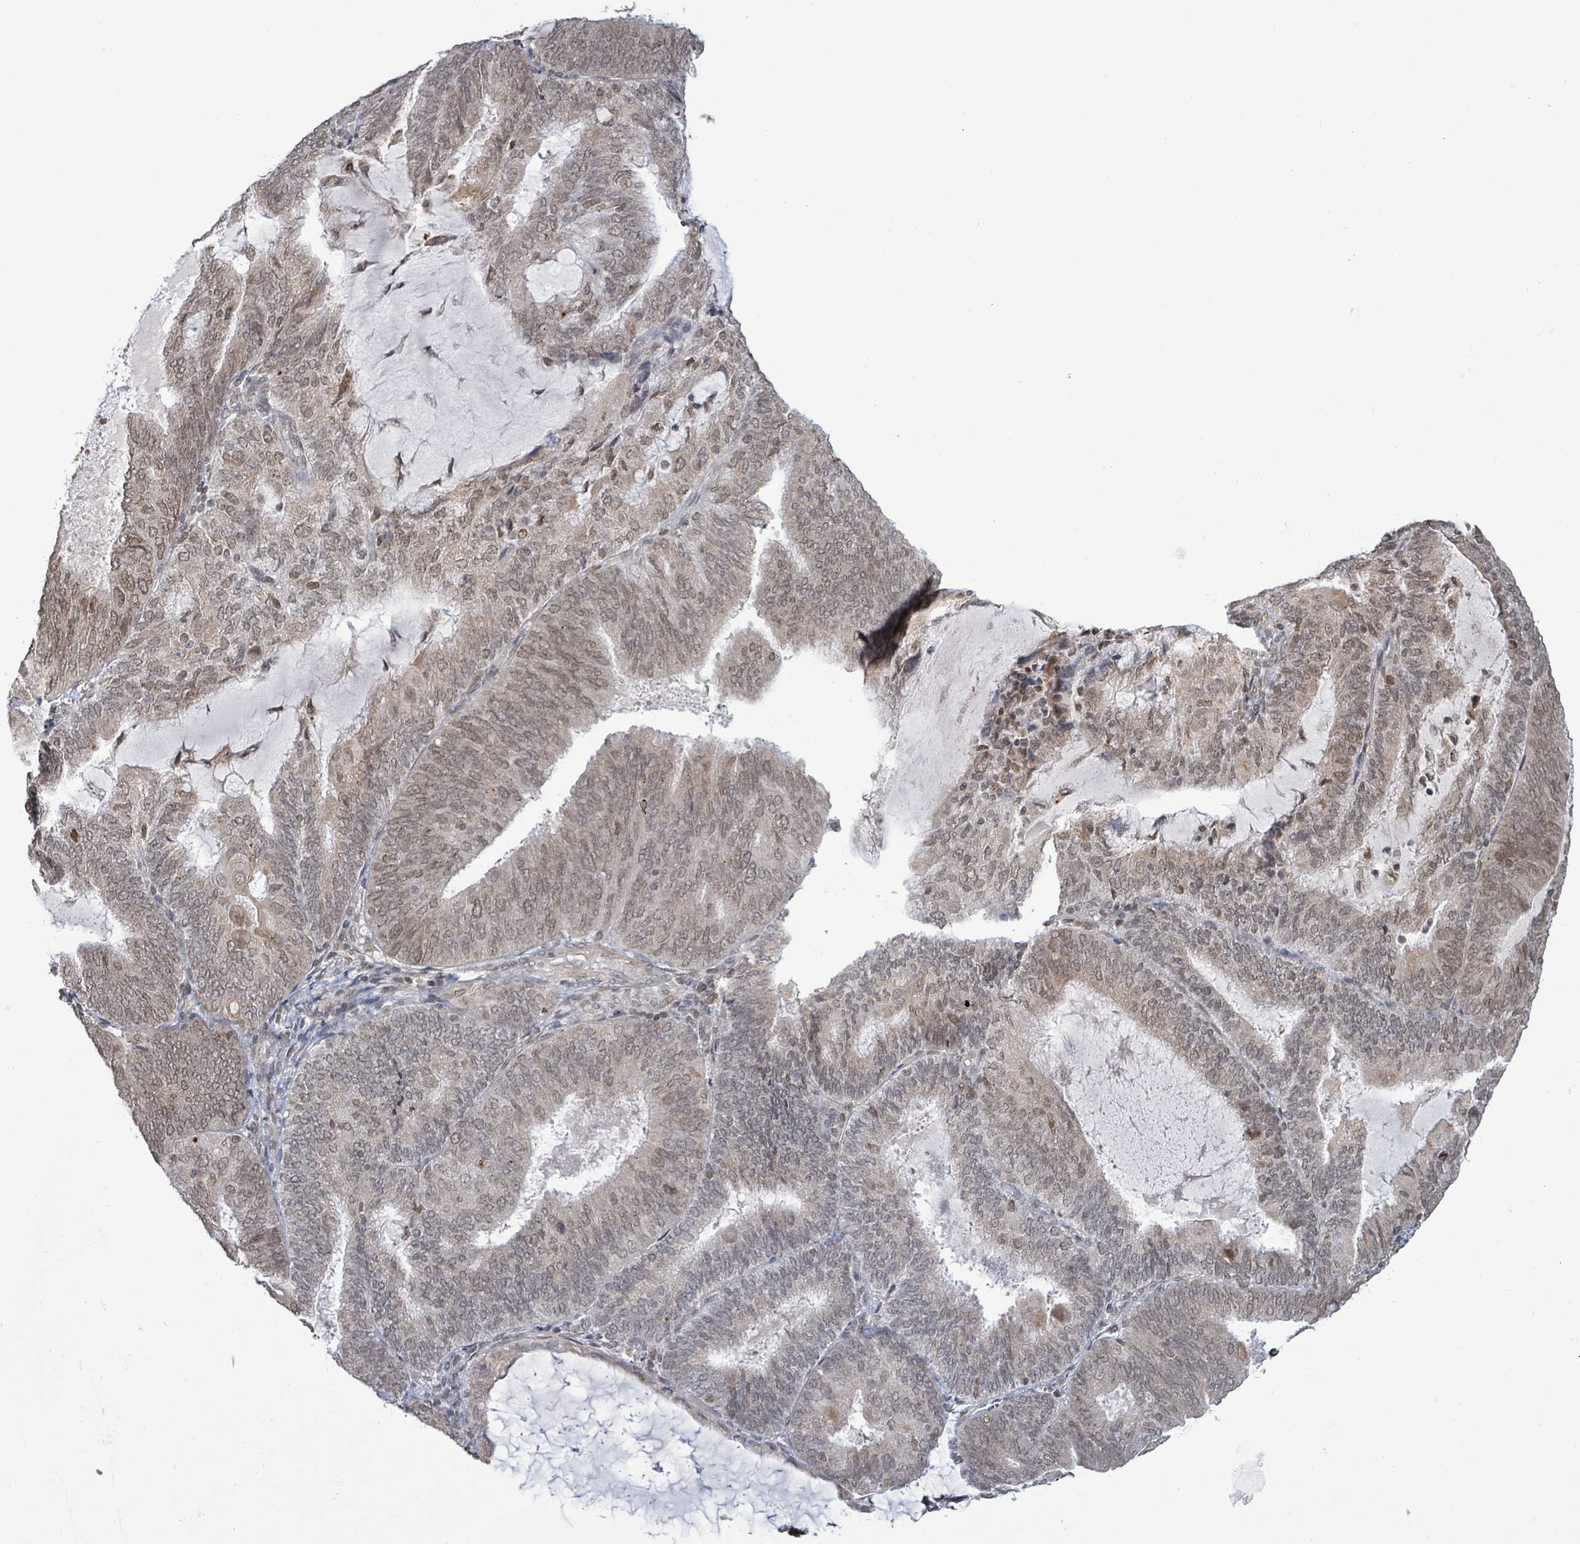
{"staining": {"intensity": "weak", "quantity": ">75%", "location": "cytoplasmic/membranous,nuclear"}, "tissue": "endometrial cancer", "cell_type": "Tumor cells", "image_type": "cancer", "snomed": [{"axis": "morphology", "description": "Adenocarcinoma, NOS"}, {"axis": "topography", "description": "Endometrium"}], "caption": "IHC photomicrograph of human endometrial adenocarcinoma stained for a protein (brown), which exhibits low levels of weak cytoplasmic/membranous and nuclear staining in approximately >75% of tumor cells.", "gene": "SBF2", "patient": {"sex": "female", "age": 81}}